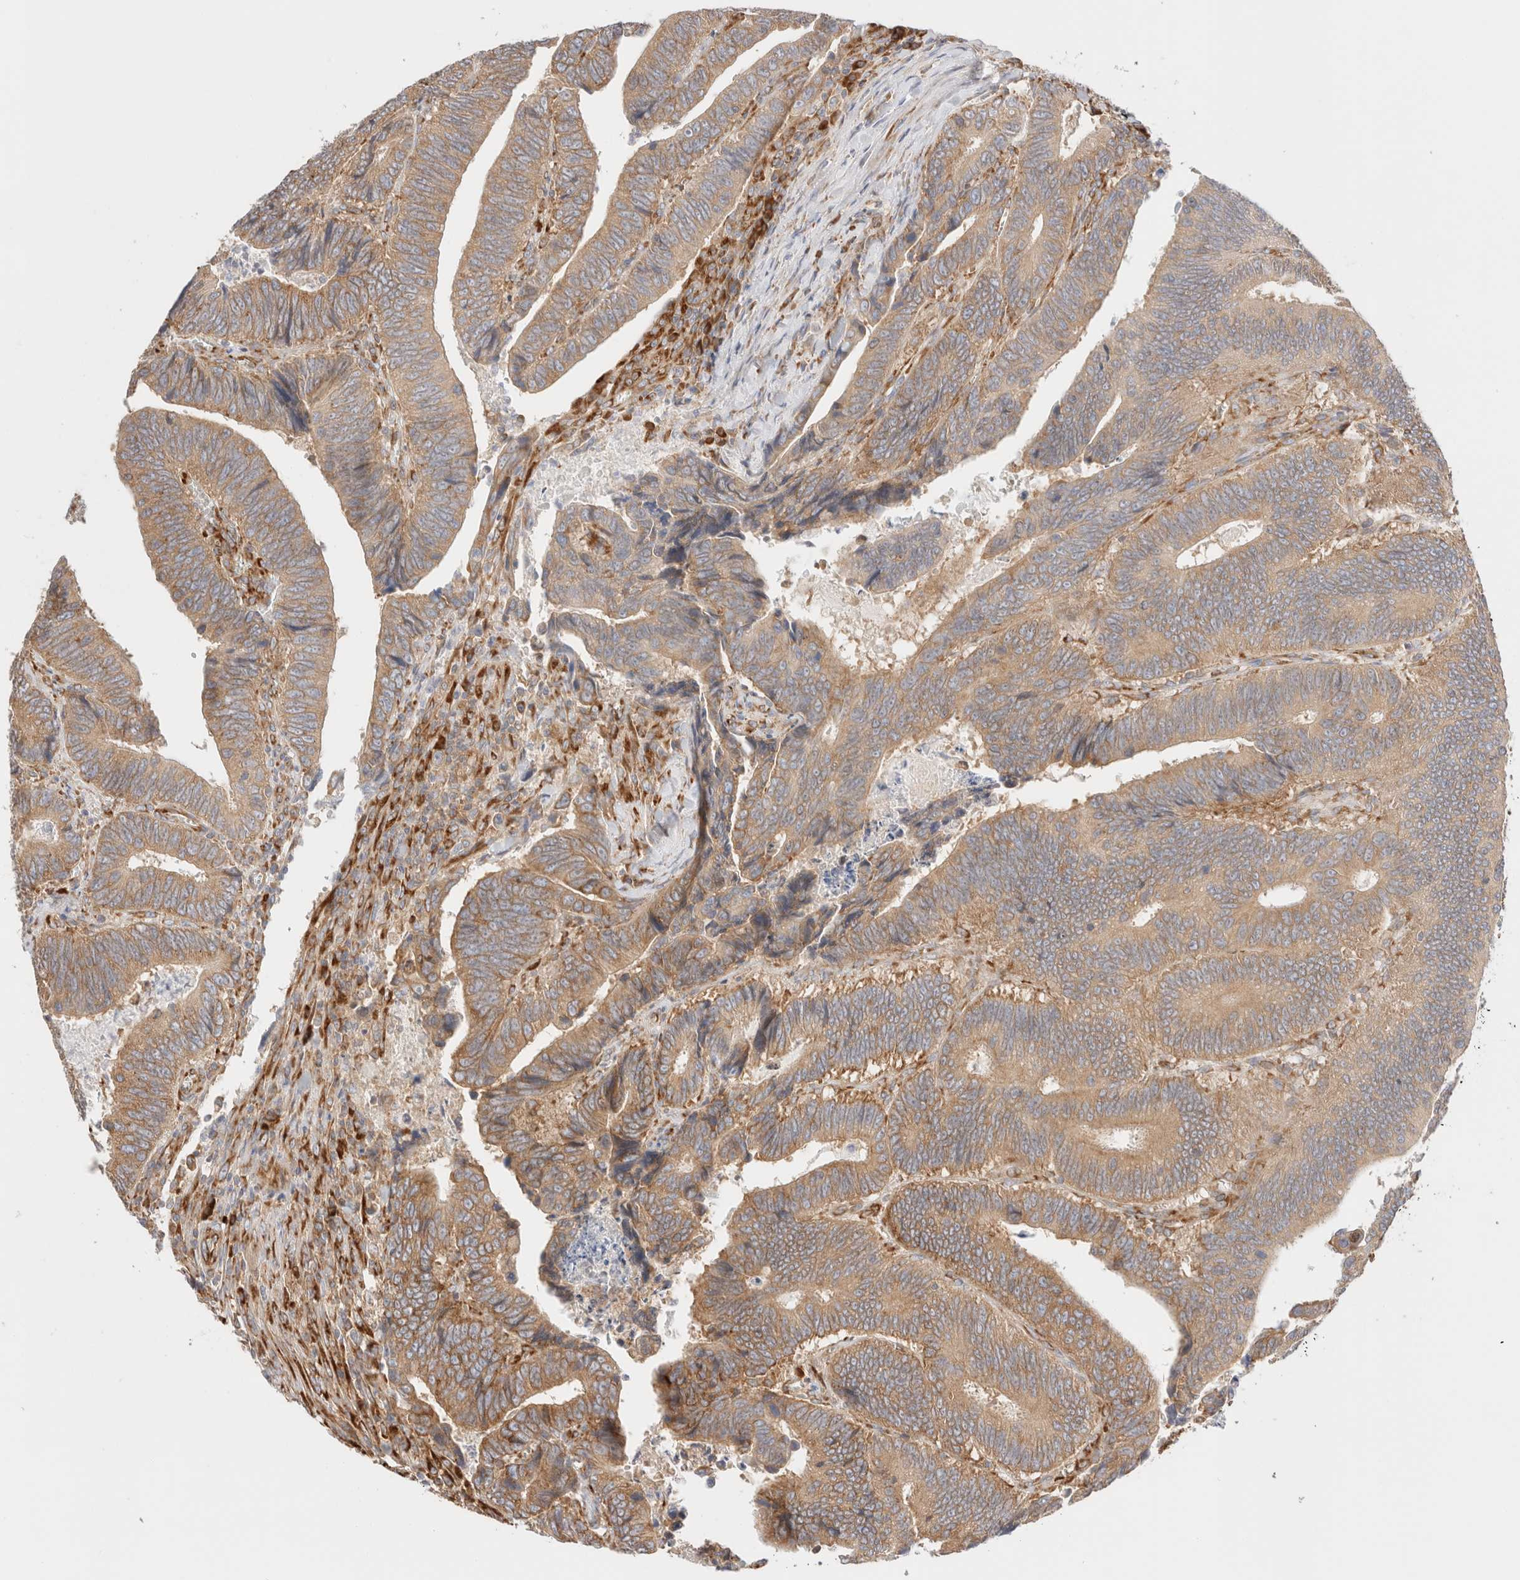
{"staining": {"intensity": "moderate", "quantity": ">75%", "location": "cytoplasmic/membranous"}, "tissue": "colorectal cancer", "cell_type": "Tumor cells", "image_type": "cancer", "snomed": [{"axis": "morphology", "description": "Inflammation, NOS"}, {"axis": "morphology", "description": "Adenocarcinoma, NOS"}, {"axis": "topography", "description": "Colon"}], "caption": "Brown immunohistochemical staining in human colorectal cancer reveals moderate cytoplasmic/membranous expression in about >75% of tumor cells.", "gene": "ZC2HC1A", "patient": {"sex": "male", "age": 72}}